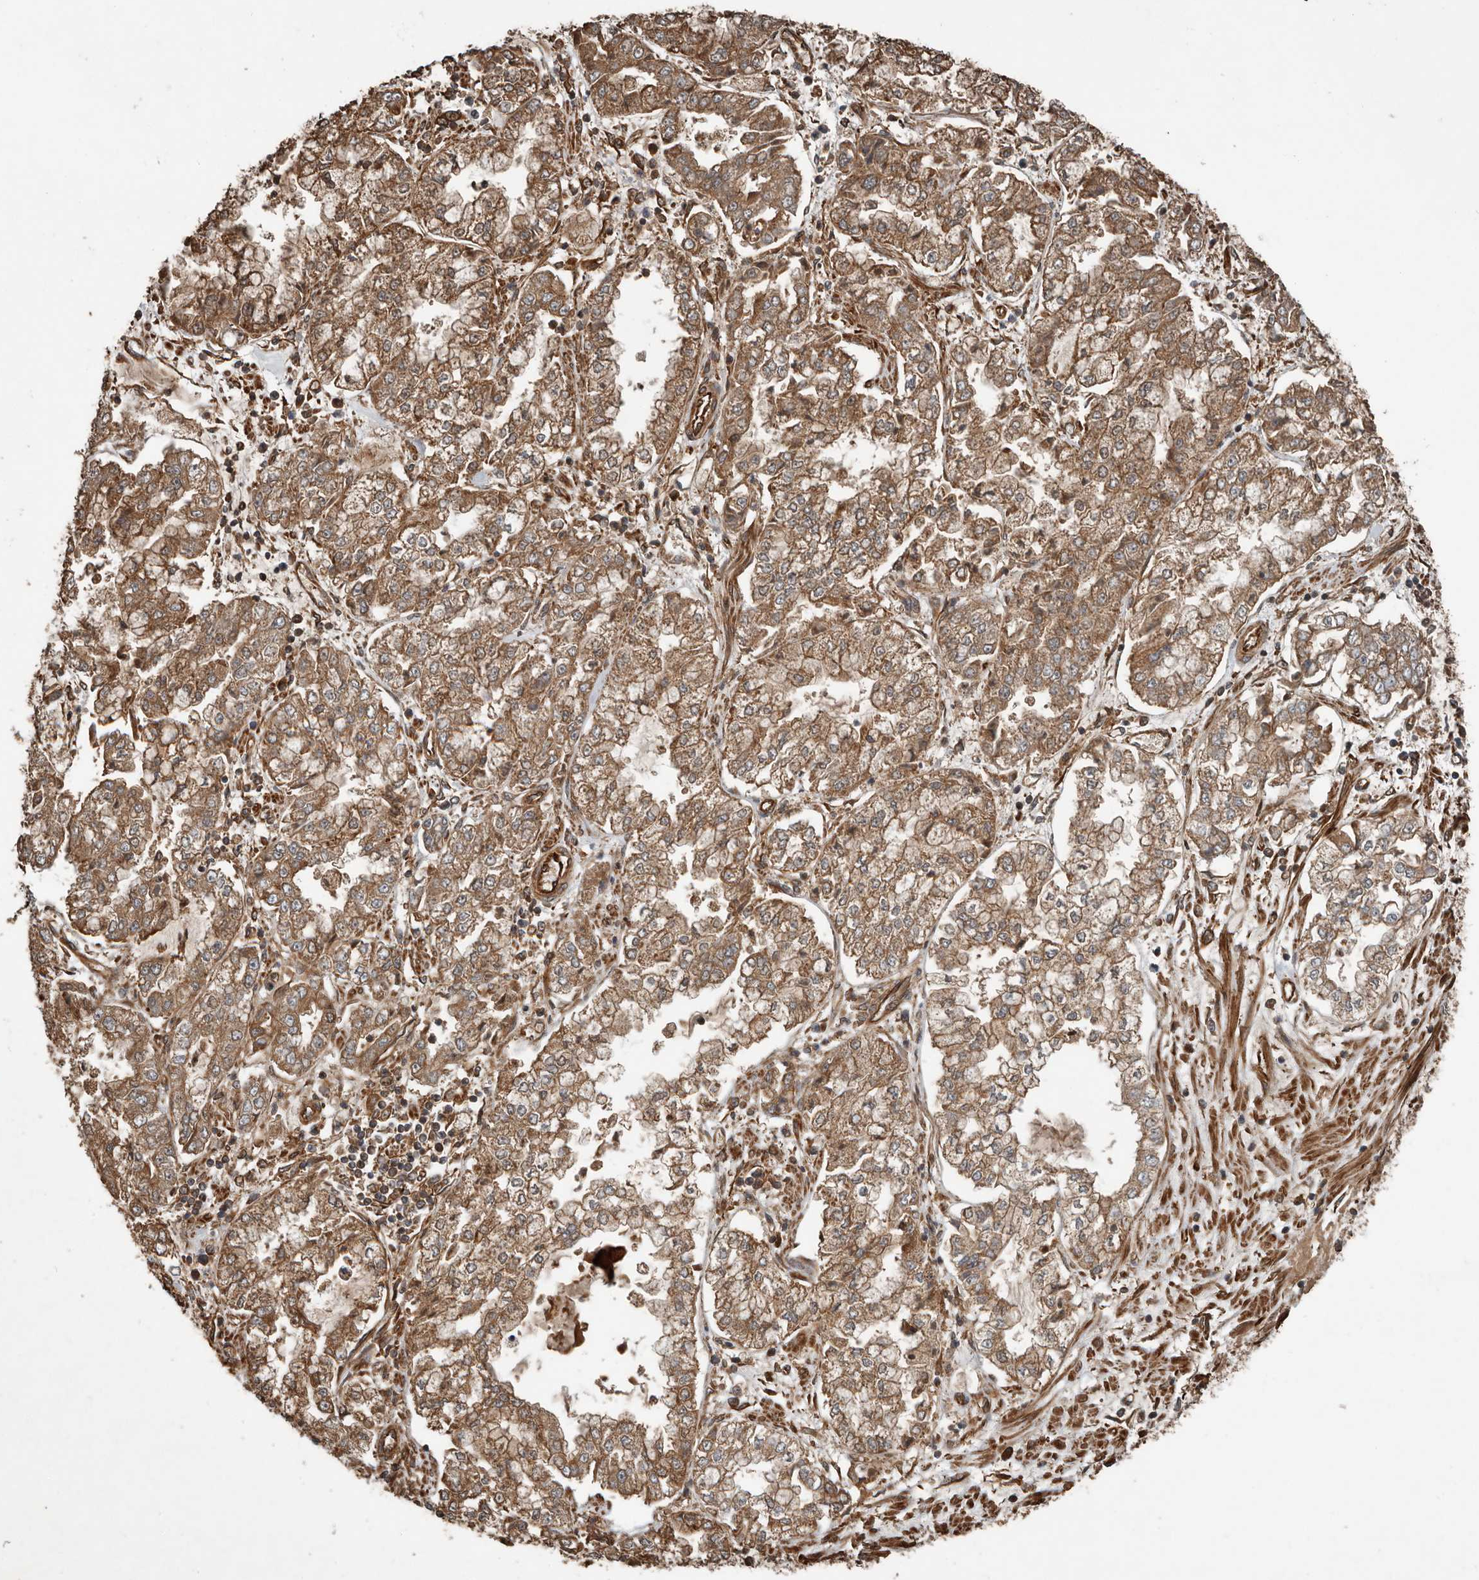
{"staining": {"intensity": "moderate", "quantity": ">75%", "location": "cytoplasmic/membranous"}, "tissue": "stomach cancer", "cell_type": "Tumor cells", "image_type": "cancer", "snomed": [{"axis": "morphology", "description": "Adenocarcinoma, NOS"}, {"axis": "topography", "description": "Stomach"}], "caption": "IHC (DAB) staining of human stomach cancer (adenocarcinoma) displays moderate cytoplasmic/membranous protein staining in about >75% of tumor cells.", "gene": "YOD1", "patient": {"sex": "male", "age": 76}}